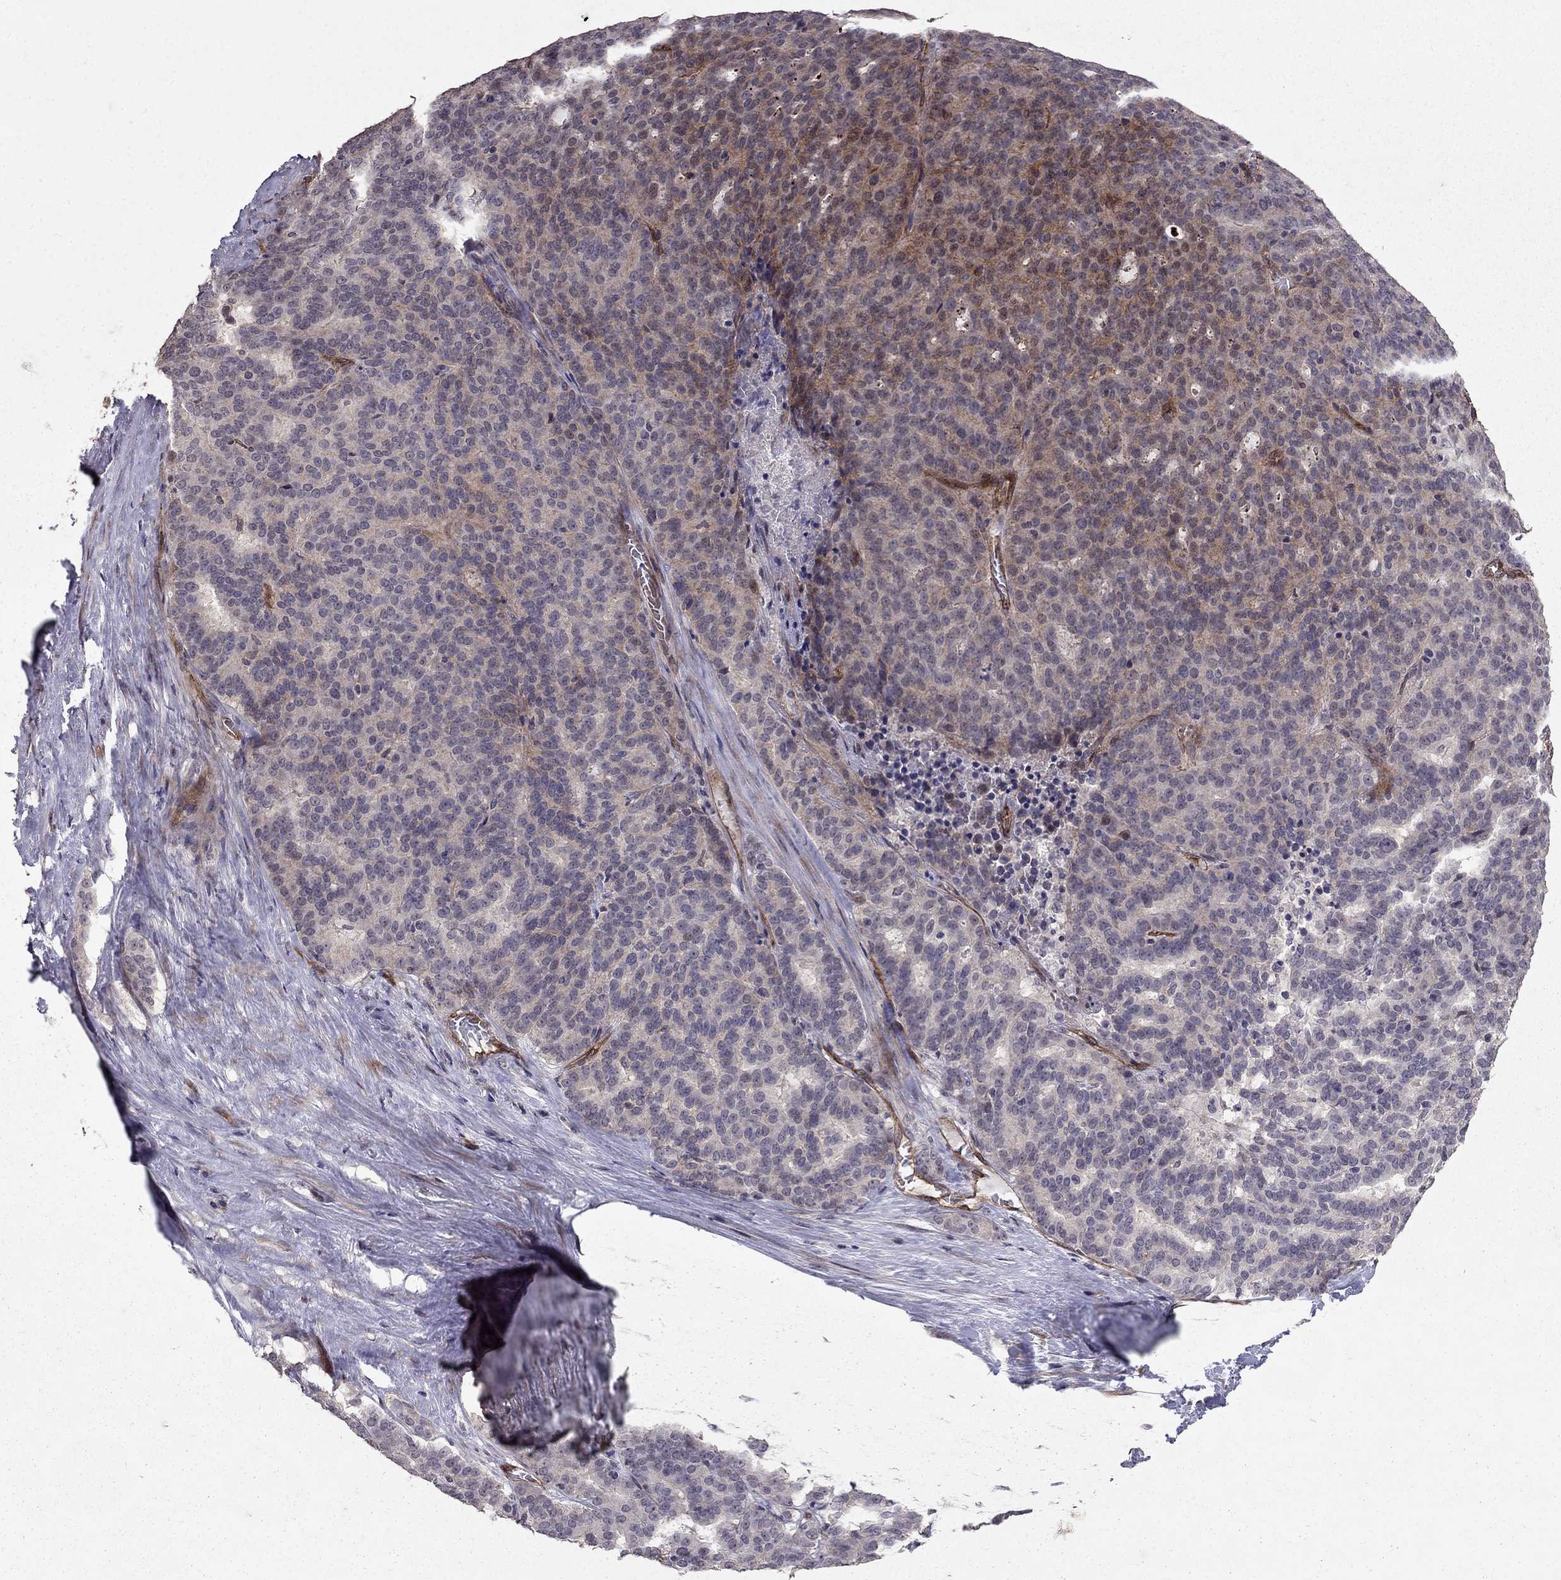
{"staining": {"intensity": "strong", "quantity": "<25%", "location": "cytoplasmic/membranous"}, "tissue": "liver cancer", "cell_type": "Tumor cells", "image_type": "cancer", "snomed": [{"axis": "morphology", "description": "Cholangiocarcinoma"}, {"axis": "topography", "description": "Liver"}], "caption": "IHC (DAB) staining of human liver cancer (cholangiocarcinoma) demonstrates strong cytoplasmic/membranous protein expression in approximately <25% of tumor cells.", "gene": "RASIP1", "patient": {"sex": "female", "age": 47}}